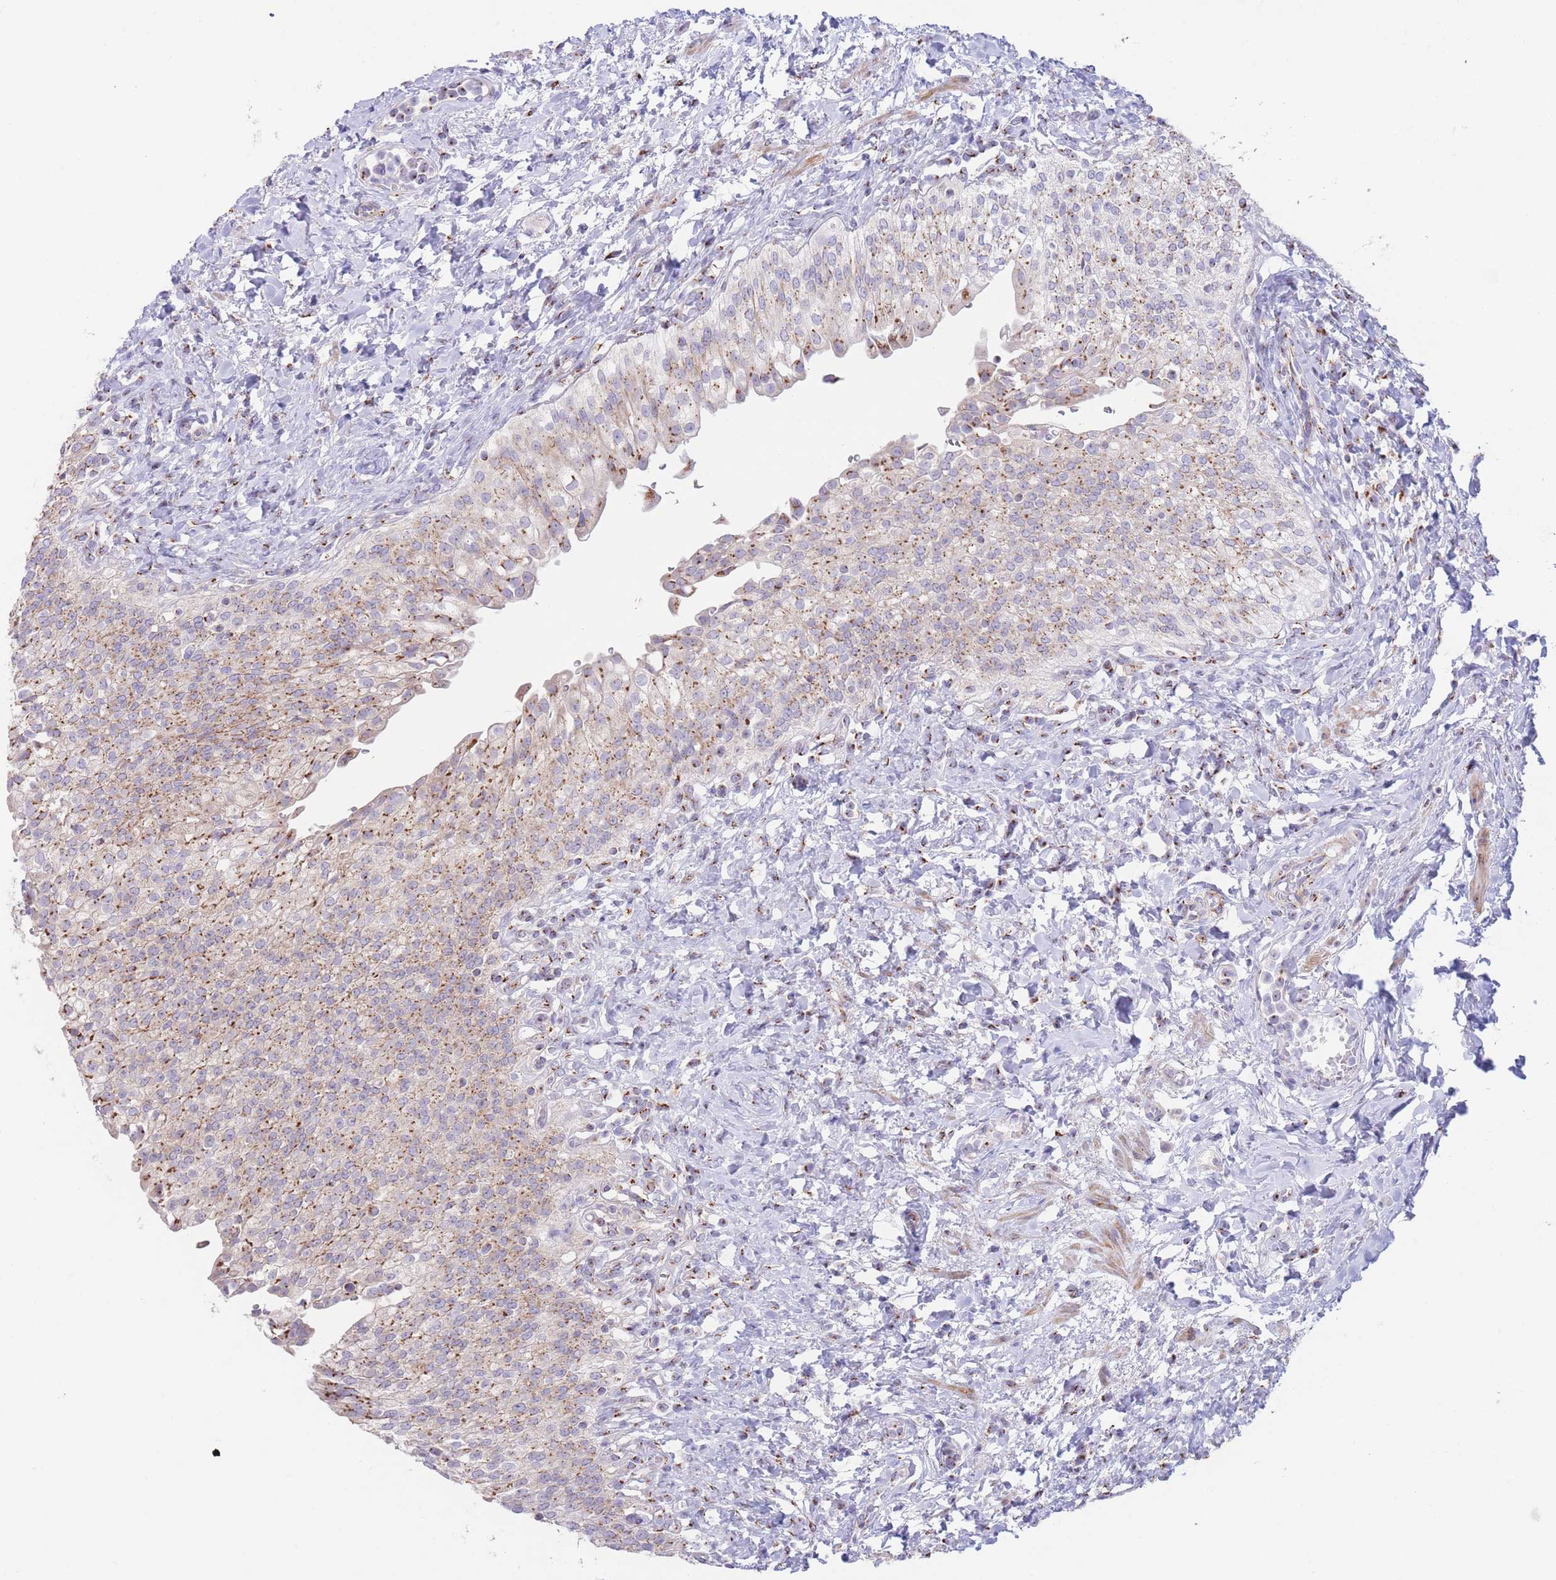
{"staining": {"intensity": "moderate", "quantity": ">75%", "location": "cytoplasmic/membranous"}, "tissue": "urinary bladder", "cell_type": "Urothelial cells", "image_type": "normal", "snomed": [{"axis": "morphology", "description": "Normal tissue, NOS"}, {"axis": "morphology", "description": "Inflammation, NOS"}, {"axis": "topography", "description": "Urinary bladder"}], "caption": "Immunohistochemical staining of normal human urinary bladder shows >75% levels of moderate cytoplasmic/membranous protein expression in approximately >75% of urothelial cells. The staining was performed using DAB to visualize the protein expression in brown, while the nuclei were stained in blue with hematoxylin (Magnification: 20x).", "gene": "MPND", "patient": {"sex": "male", "age": 64}}